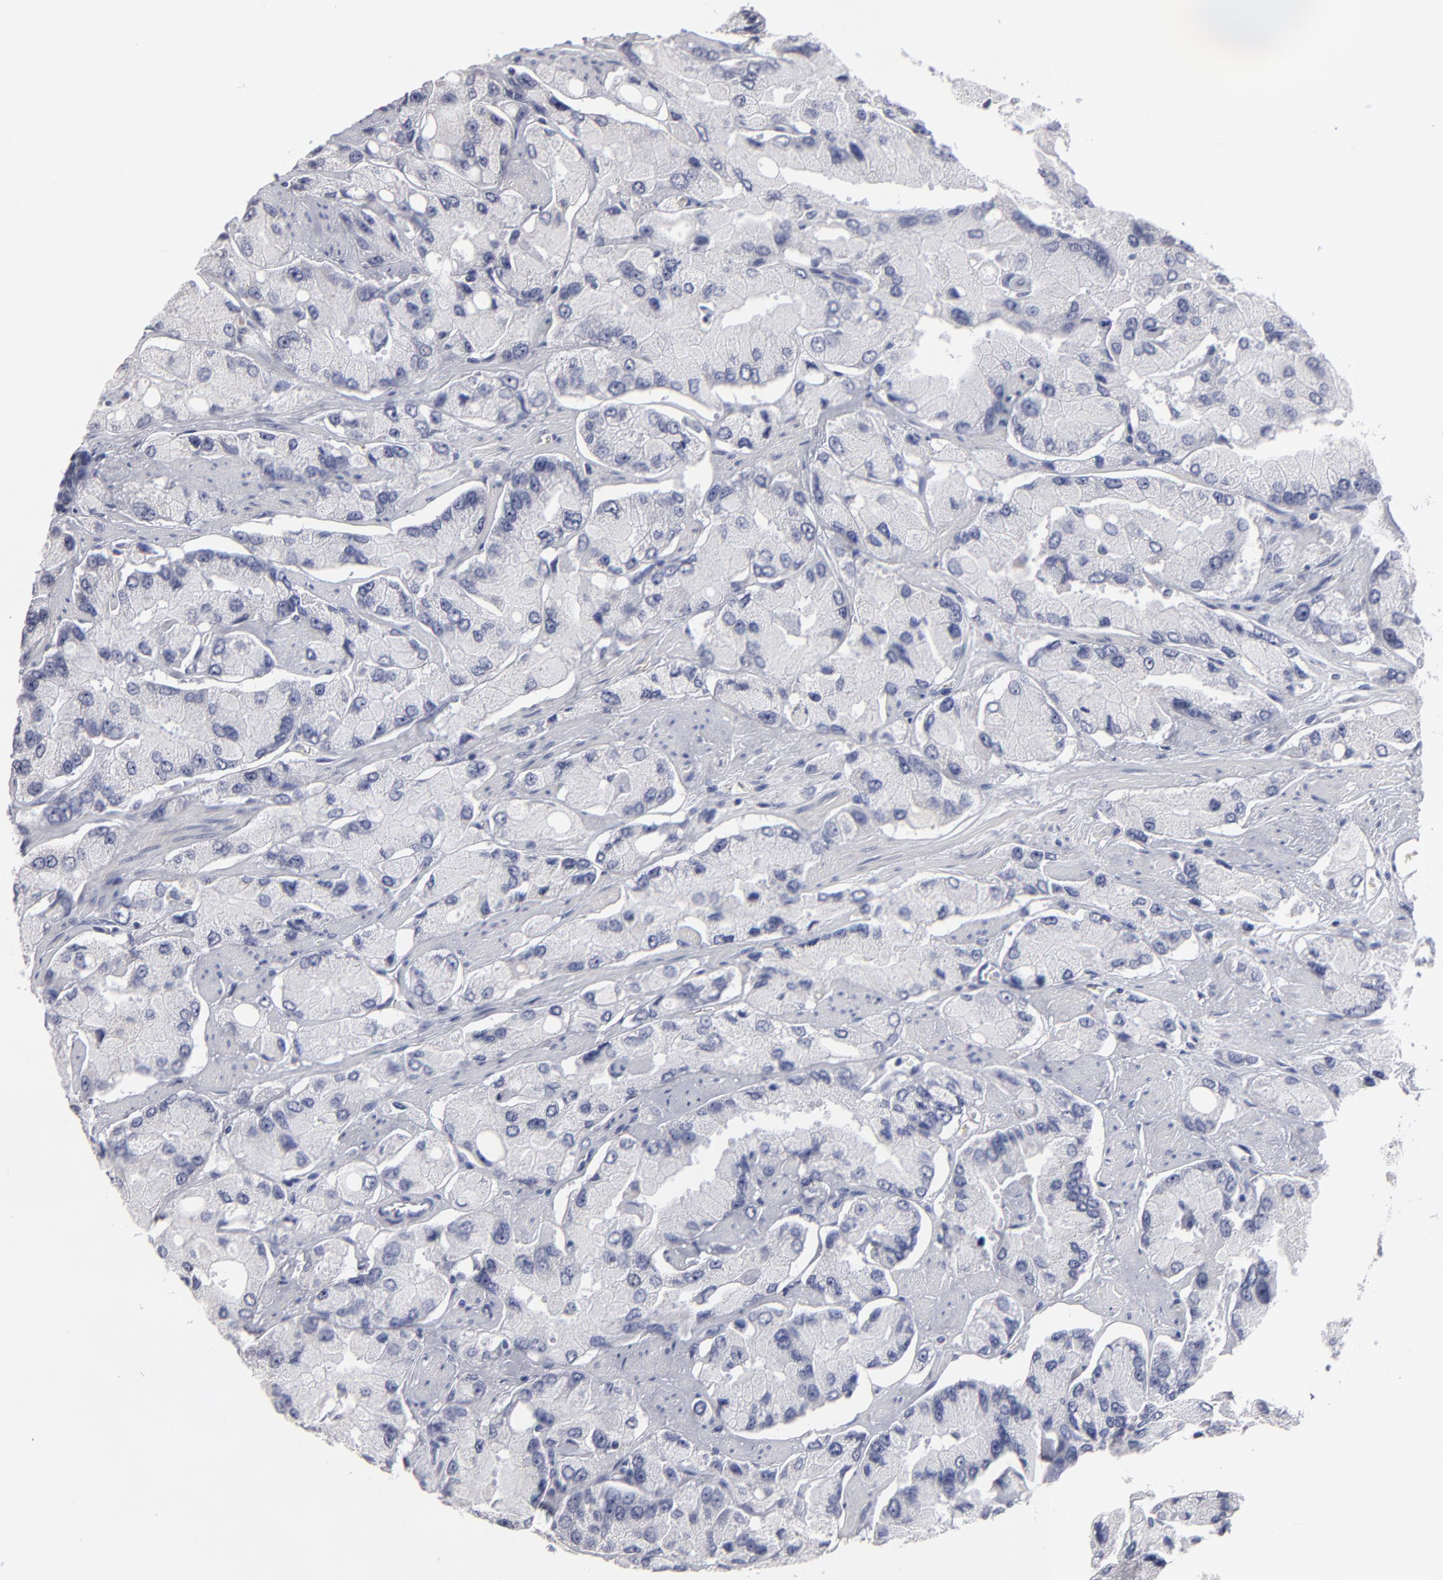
{"staining": {"intensity": "negative", "quantity": "none", "location": "none"}, "tissue": "prostate cancer", "cell_type": "Tumor cells", "image_type": "cancer", "snomed": [{"axis": "morphology", "description": "Adenocarcinoma, High grade"}, {"axis": "topography", "description": "Prostate"}], "caption": "This is an immunohistochemistry (IHC) photomicrograph of human high-grade adenocarcinoma (prostate). There is no staining in tumor cells.", "gene": "CCDC80", "patient": {"sex": "male", "age": 58}}